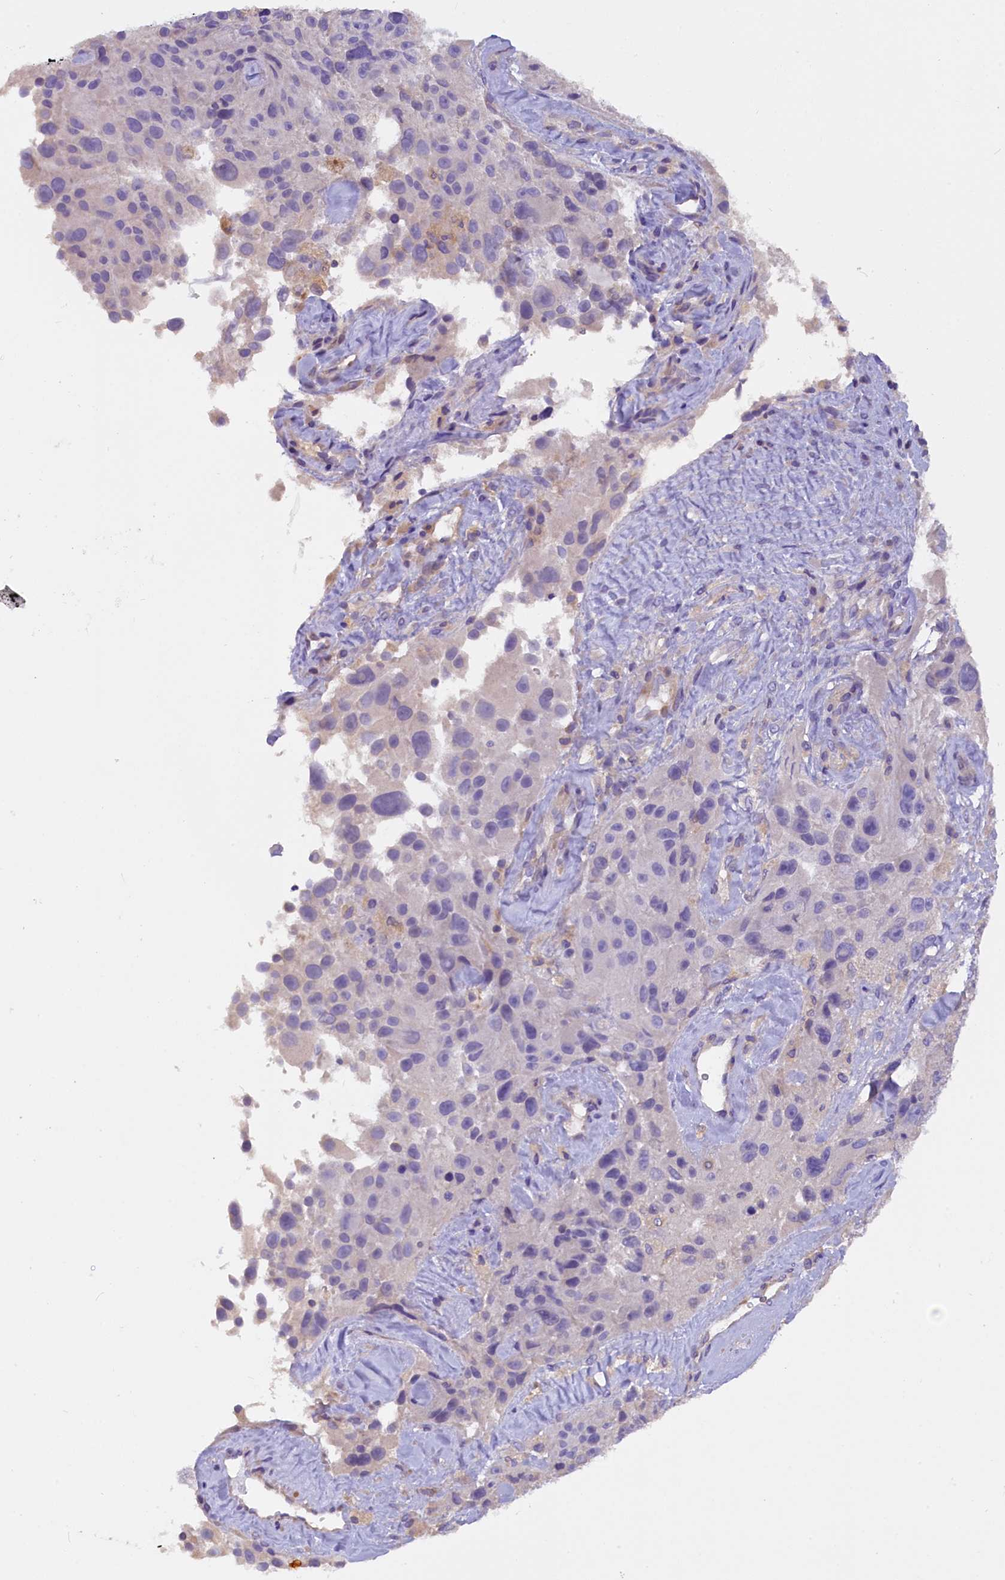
{"staining": {"intensity": "weak", "quantity": "<25%", "location": "cytoplasmic/membranous"}, "tissue": "melanoma", "cell_type": "Tumor cells", "image_type": "cancer", "snomed": [{"axis": "morphology", "description": "Malignant melanoma, Metastatic site"}, {"axis": "topography", "description": "Lymph node"}], "caption": "DAB (3,3'-diaminobenzidine) immunohistochemical staining of malignant melanoma (metastatic site) reveals no significant positivity in tumor cells.", "gene": "AP3B2", "patient": {"sex": "male", "age": 62}}